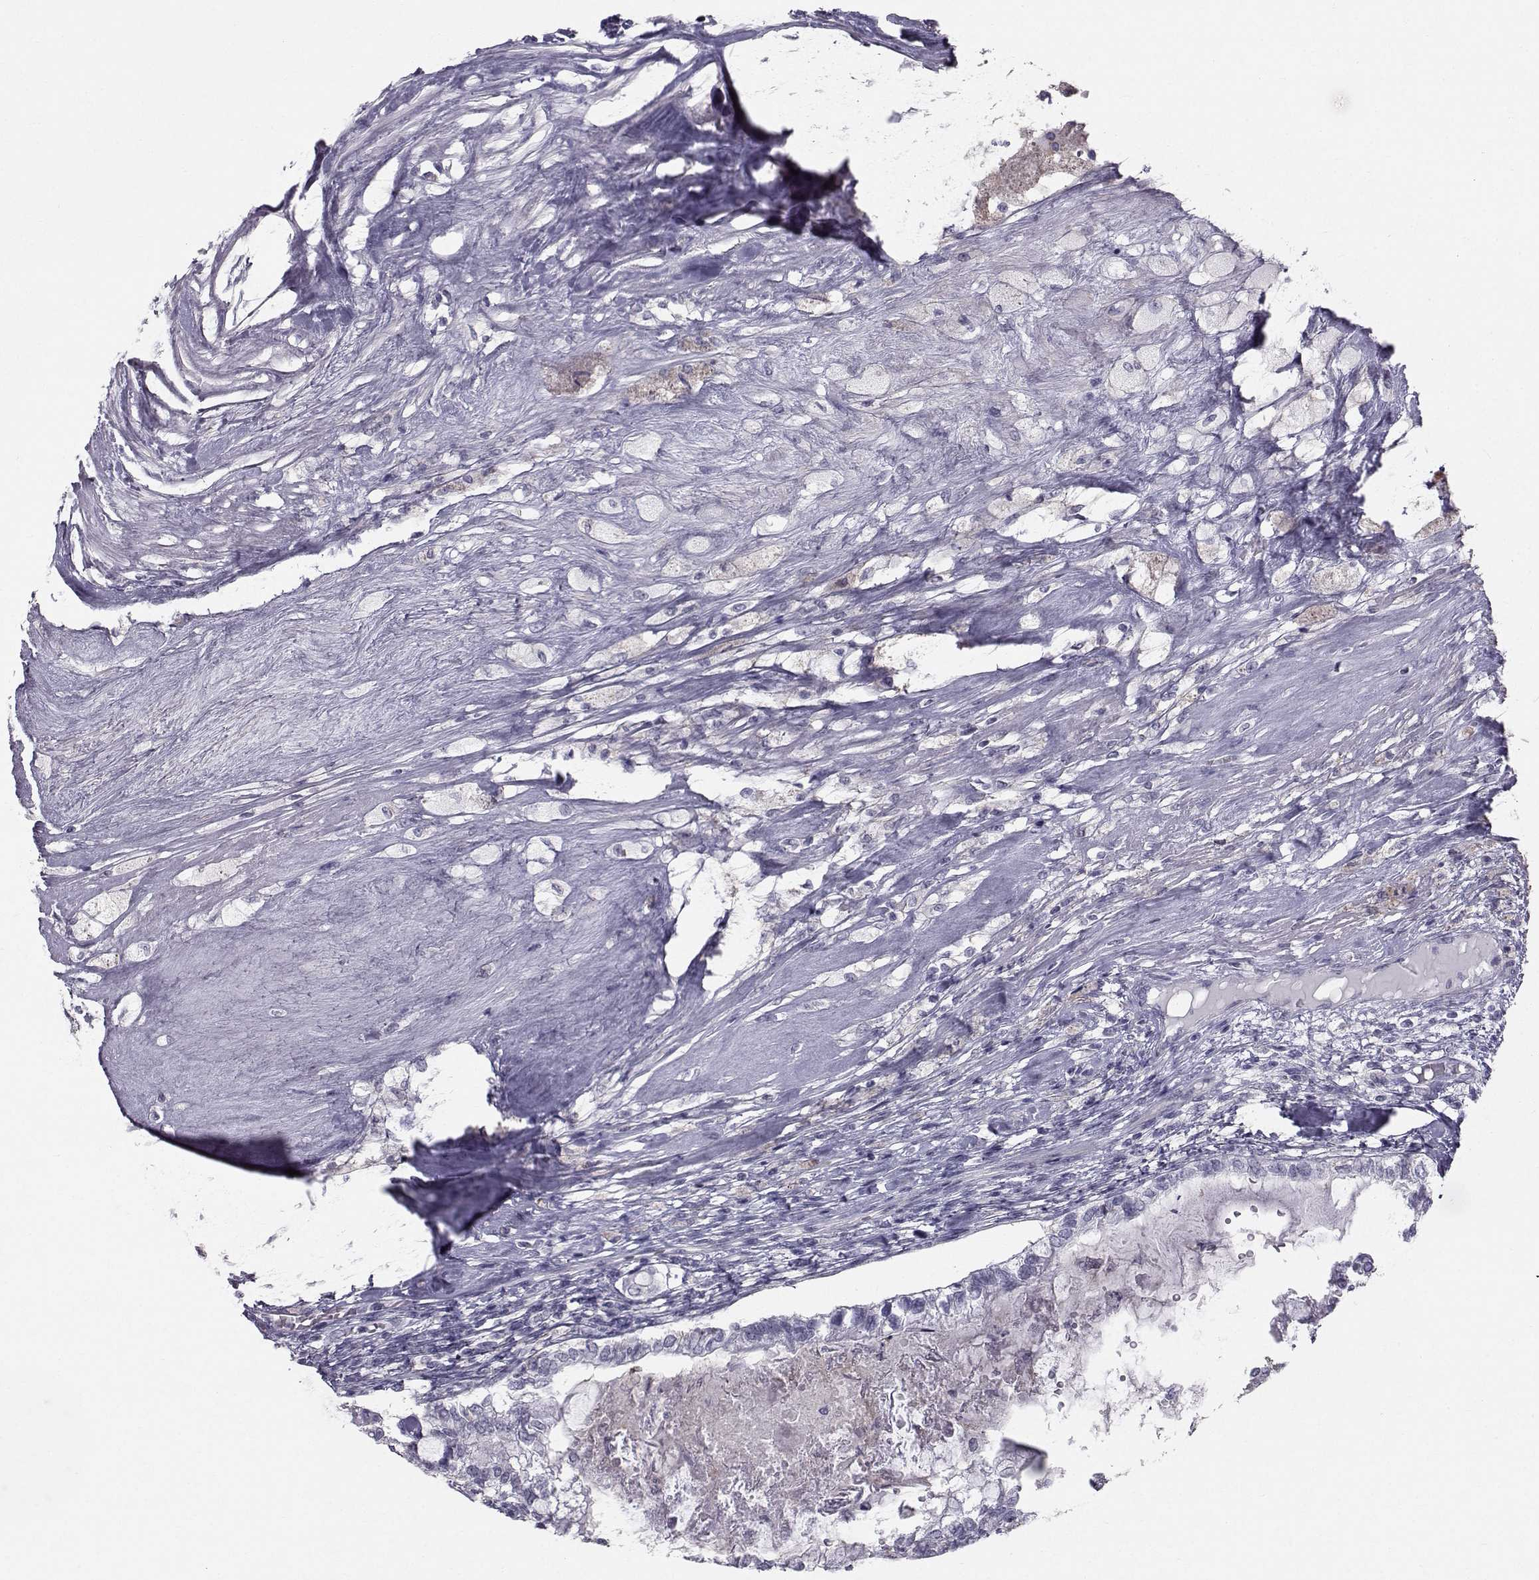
{"staining": {"intensity": "weak", "quantity": "<25%", "location": "cytoplasmic/membranous"}, "tissue": "testis cancer", "cell_type": "Tumor cells", "image_type": "cancer", "snomed": [{"axis": "morphology", "description": "Seminoma, NOS"}, {"axis": "morphology", "description": "Carcinoma, Embryonal, NOS"}, {"axis": "topography", "description": "Testis"}], "caption": "The histopathology image displays no significant expression in tumor cells of testis cancer (seminoma). Nuclei are stained in blue.", "gene": "SPDYE4", "patient": {"sex": "male", "age": 41}}